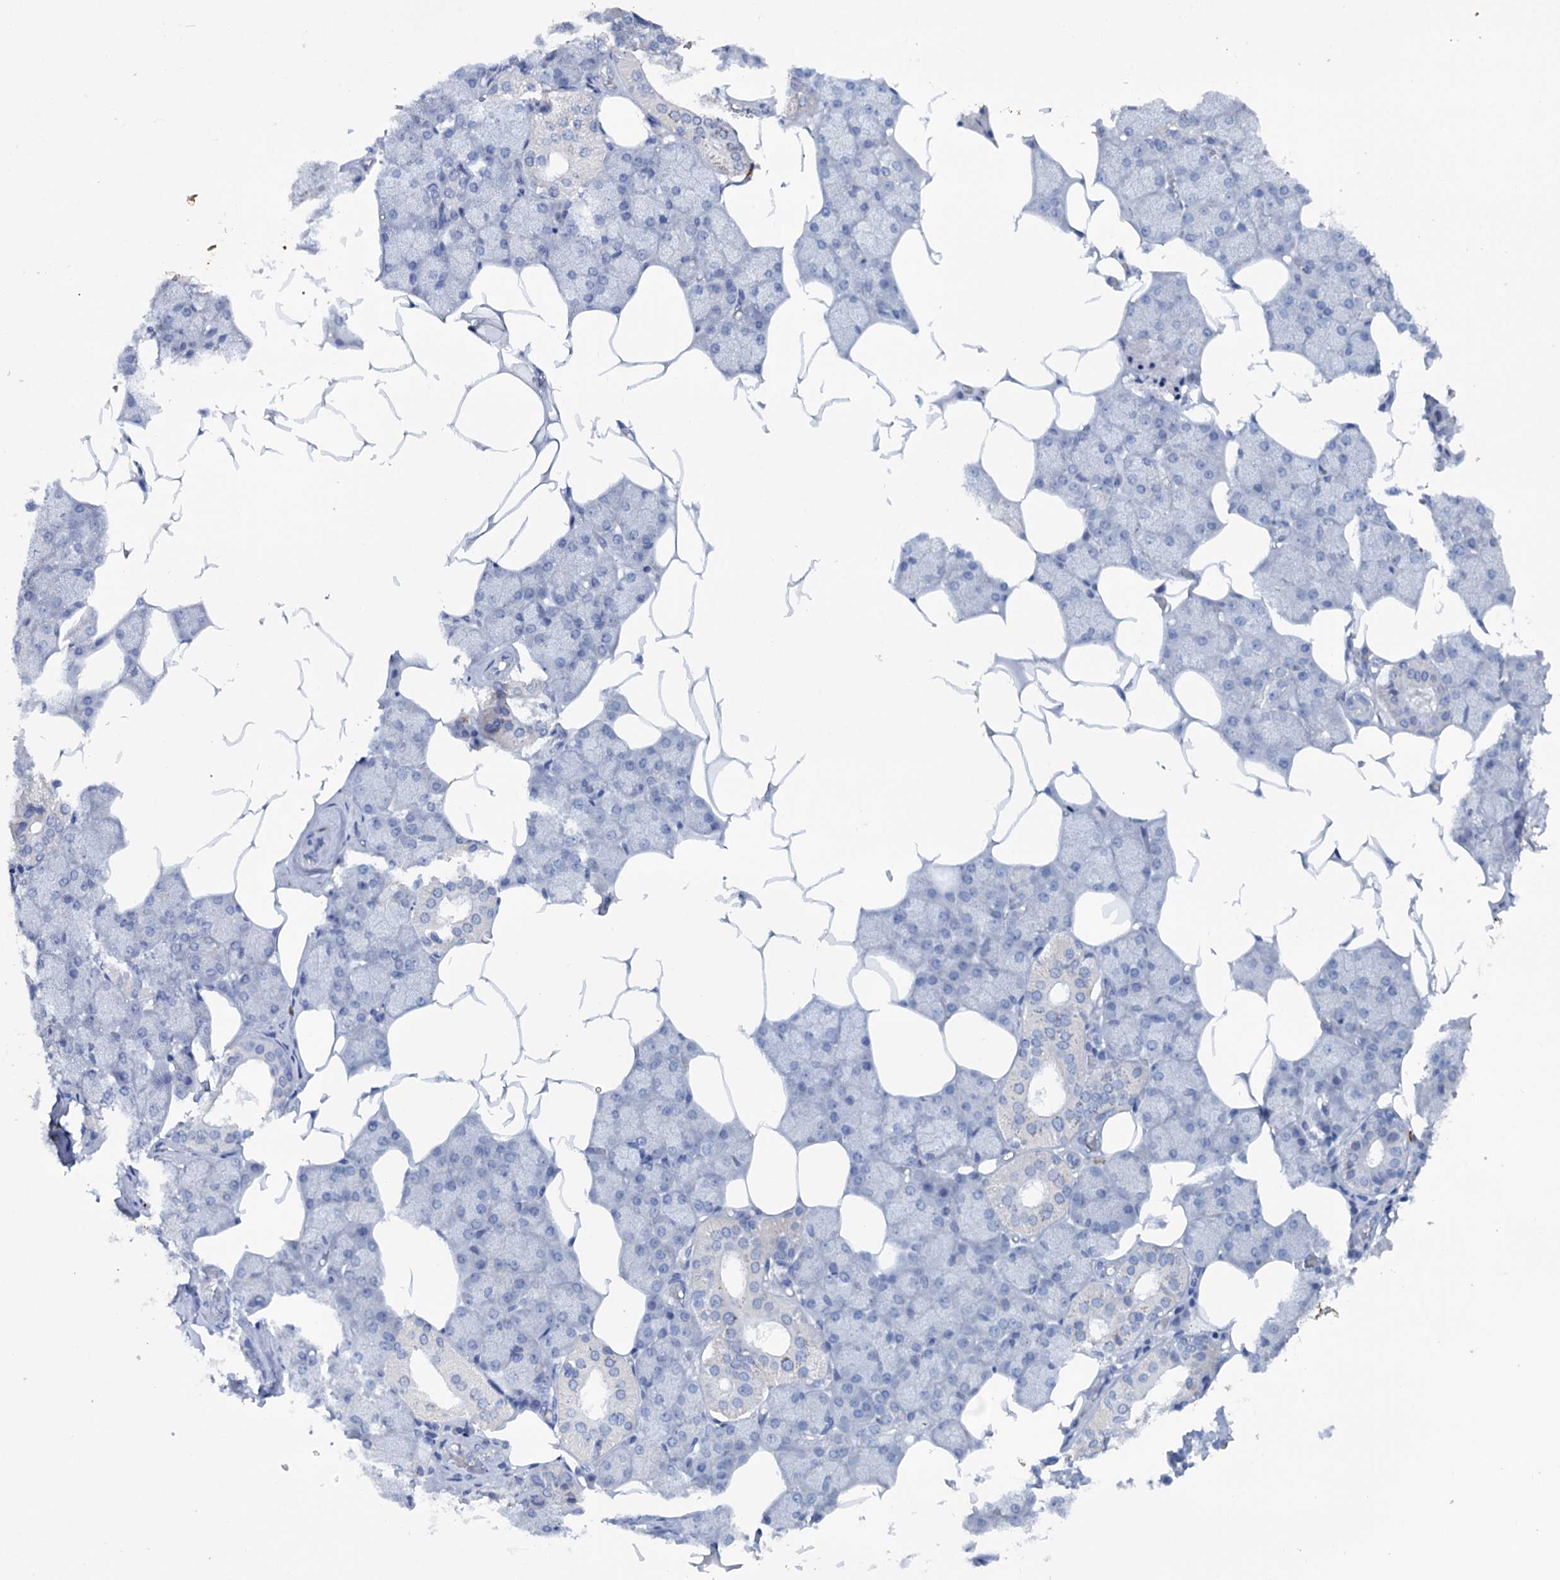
{"staining": {"intensity": "negative", "quantity": "none", "location": "none"}, "tissue": "salivary gland", "cell_type": "Glandular cells", "image_type": "normal", "snomed": [{"axis": "morphology", "description": "Normal tissue, NOS"}, {"axis": "topography", "description": "Salivary gland"}], "caption": "This is a image of immunohistochemistry (IHC) staining of normal salivary gland, which shows no staining in glandular cells. (Brightfield microscopy of DAB (3,3'-diaminobenzidine) immunohistochemistry (IHC) at high magnification).", "gene": "FAM111B", "patient": {"sex": "male", "age": 62}}